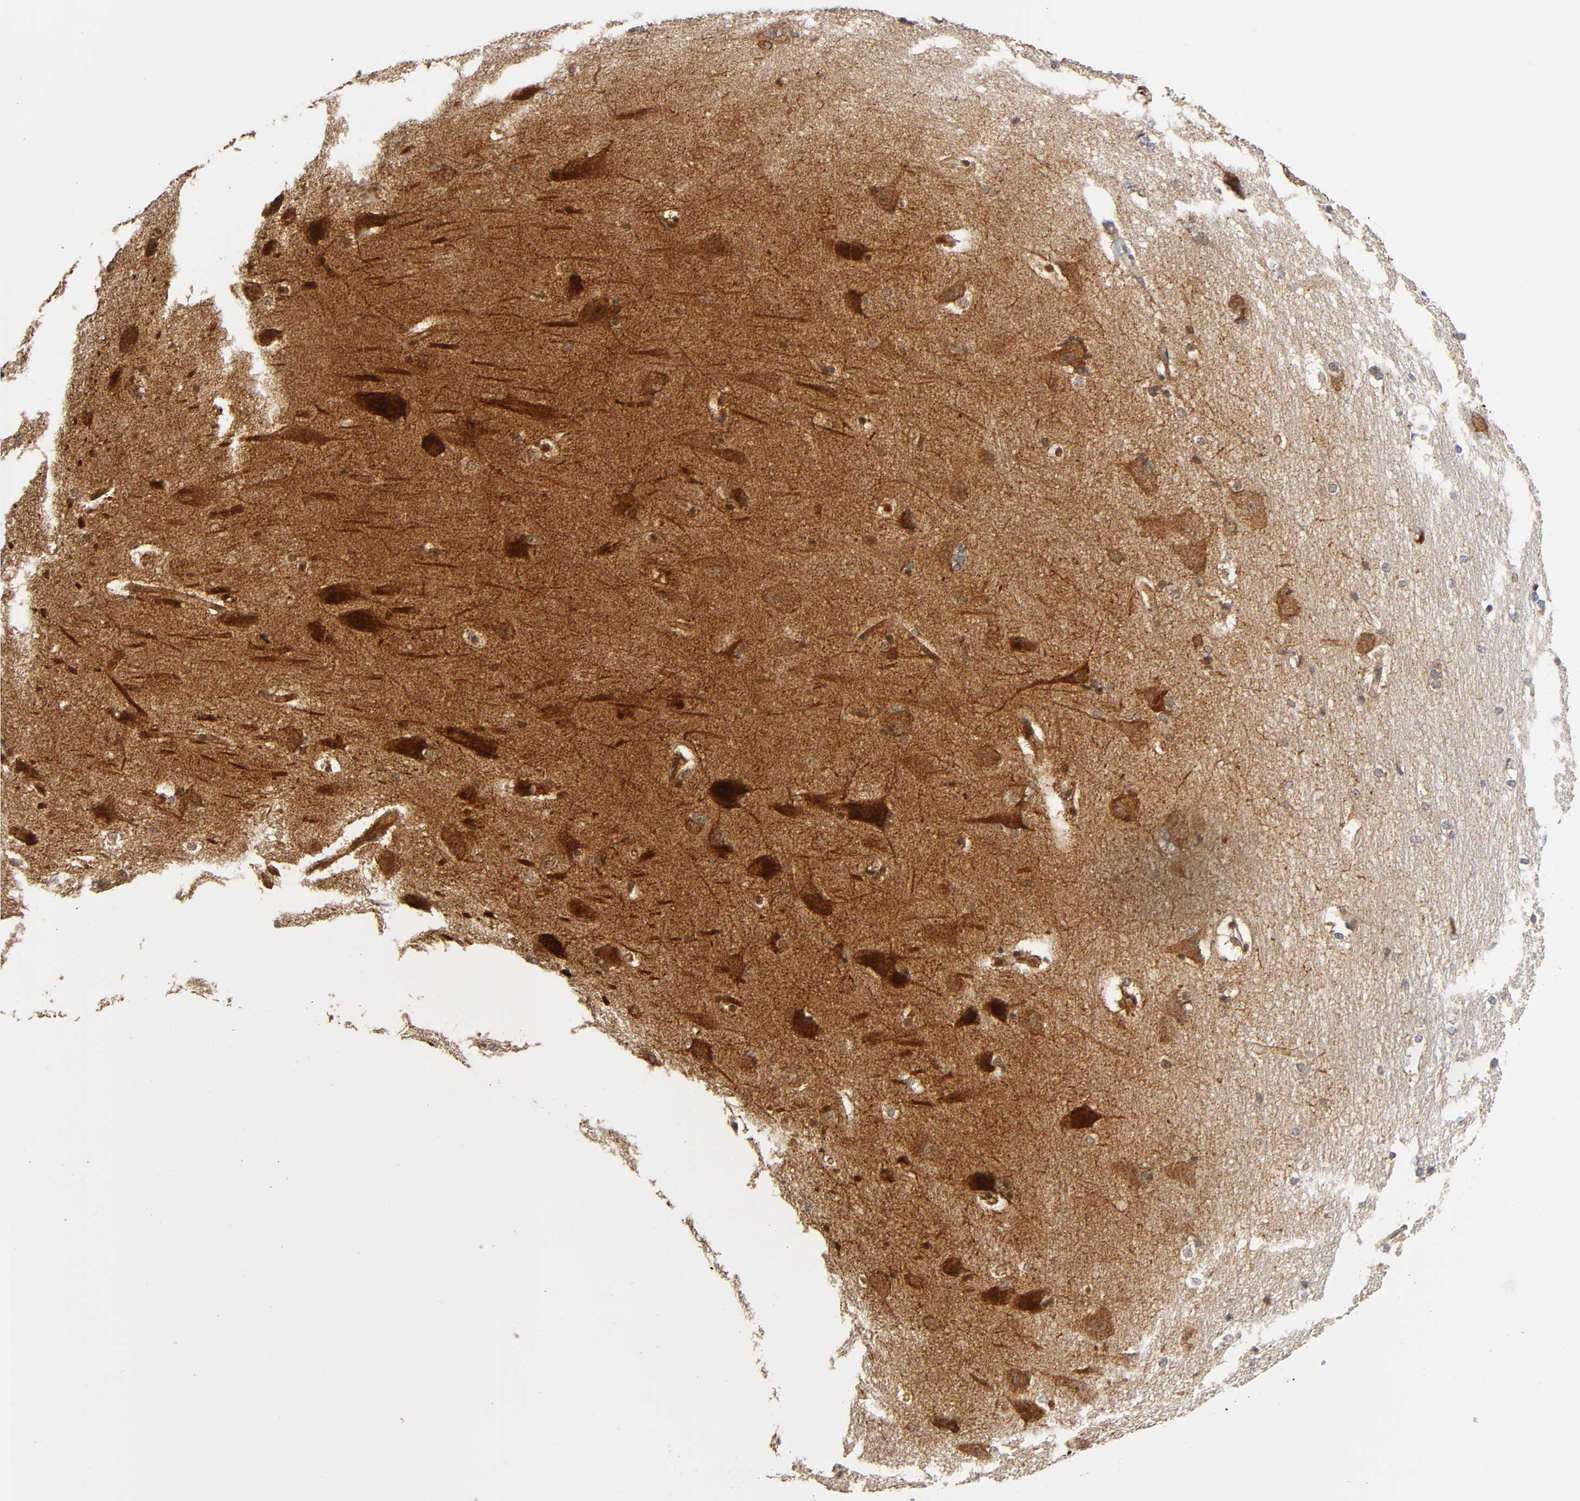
{"staining": {"intensity": "moderate", "quantity": "<25%", "location": "cytoplasmic/membranous"}, "tissue": "hippocampus", "cell_type": "Glial cells", "image_type": "normal", "snomed": [{"axis": "morphology", "description": "Normal tissue, NOS"}, {"axis": "topography", "description": "Hippocampus"}], "caption": "Immunohistochemistry (IHC) of unremarkable human hippocampus shows low levels of moderate cytoplasmic/membranous positivity in about <25% of glial cells.", "gene": "CASP9", "patient": {"sex": "female", "age": 19}}